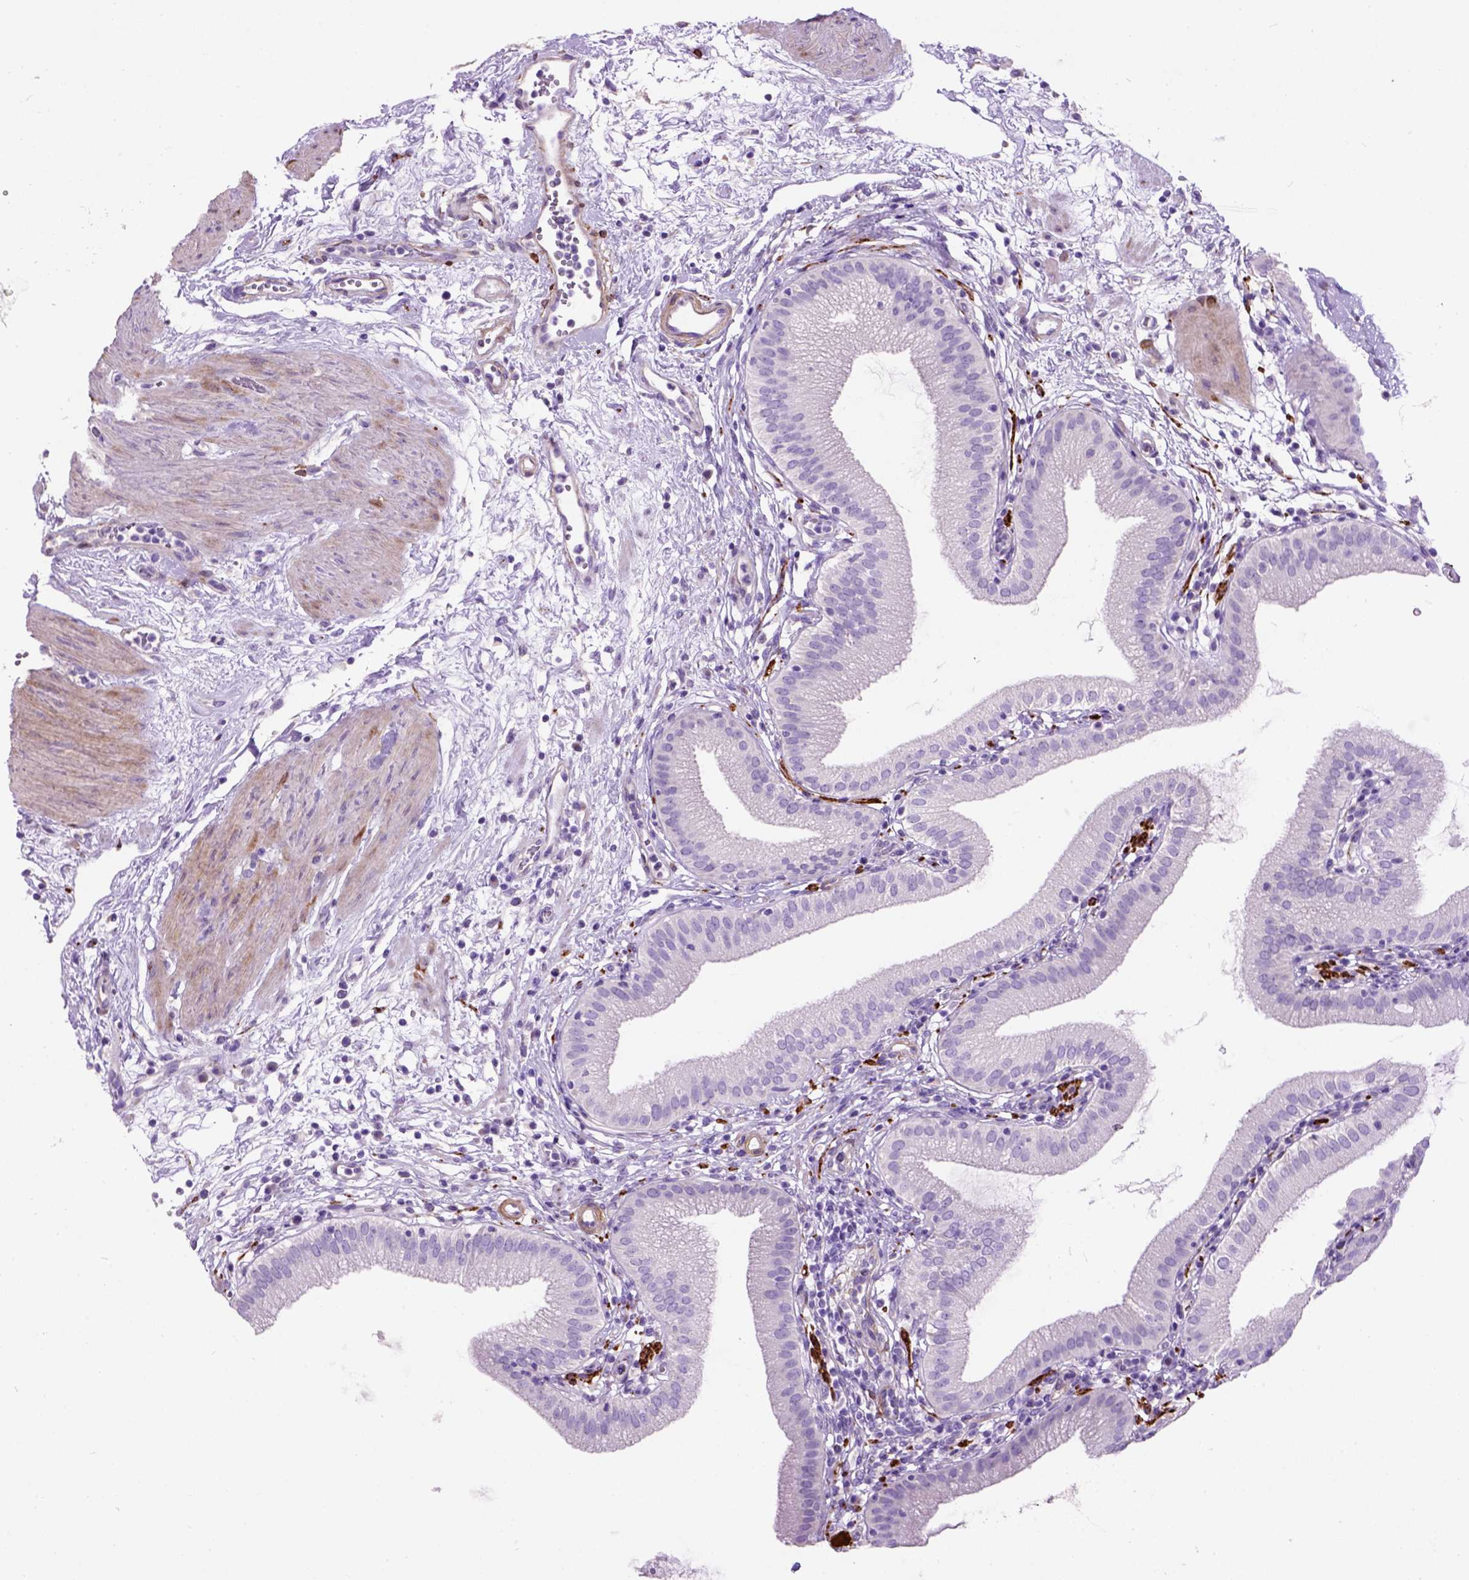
{"staining": {"intensity": "negative", "quantity": "none", "location": "none"}, "tissue": "gallbladder", "cell_type": "Glandular cells", "image_type": "normal", "snomed": [{"axis": "morphology", "description": "Normal tissue, NOS"}, {"axis": "topography", "description": "Gallbladder"}], "caption": "Gallbladder stained for a protein using immunohistochemistry (IHC) demonstrates no expression glandular cells.", "gene": "MAPT", "patient": {"sex": "female", "age": 65}}